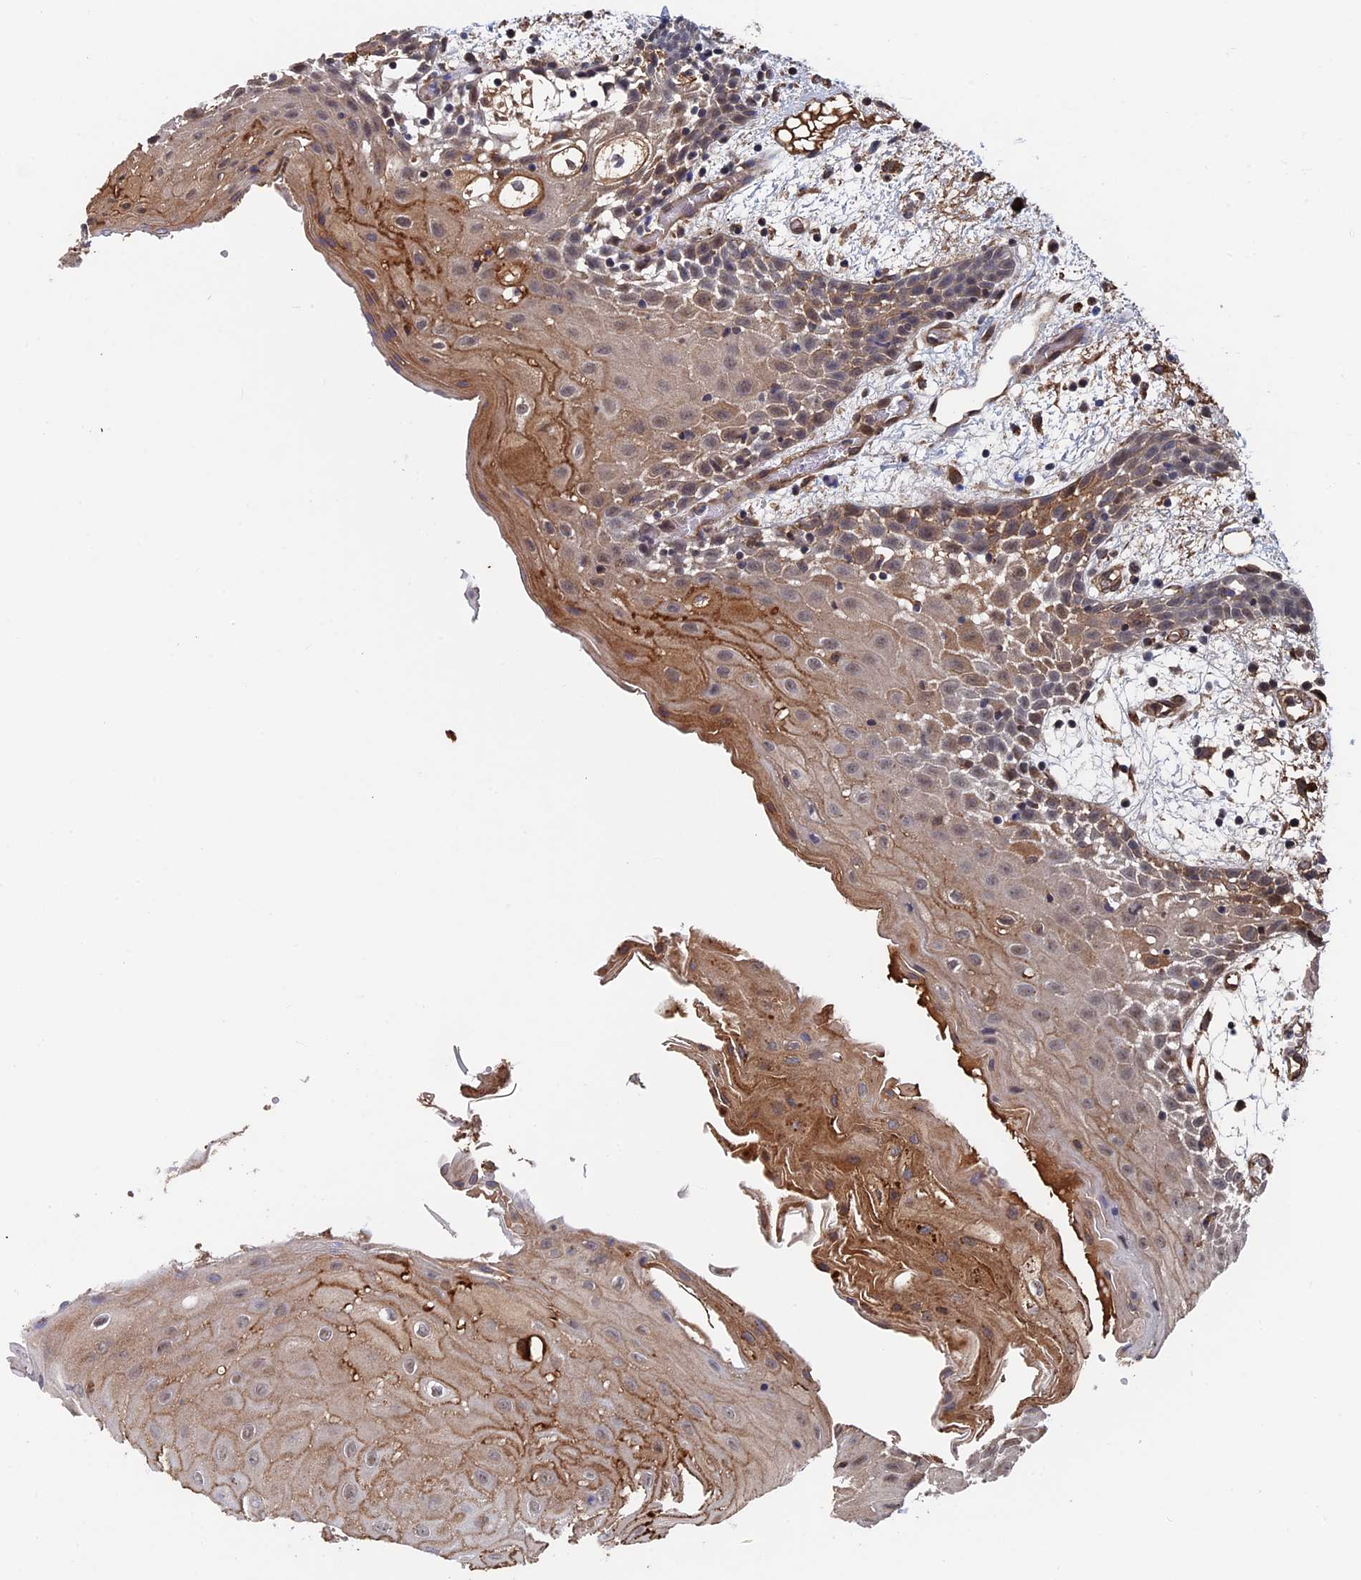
{"staining": {"intensity": "moderate", "quantity": "25%-75%", "location": "cytoplasmic/membranous"}, "tissue": "oral mucosa", "cell_type": "Squamous epithelial cells", "image_type": "normal", "snomed": [{"axis": "morphology", "description": "Normal tissue, NOS"}, {"axis": "topography", "description": "Skeletal muscle"}, {"axis": "topography", "description": "Oral tissue"}, {"axis": "topography", "description": "Salivary gland"}, {"axis": "topography", "description": "Peripheral nerve tissue"}], "caption": "Moderate cytoplasmic/membranous positivity for a protein is seen in approximately 25%-75% of squamous epithelial cells of normal oral mucosa using IHC.", "gene": "RPUSD1", "patient": {"sex": "male", "age": 54}}